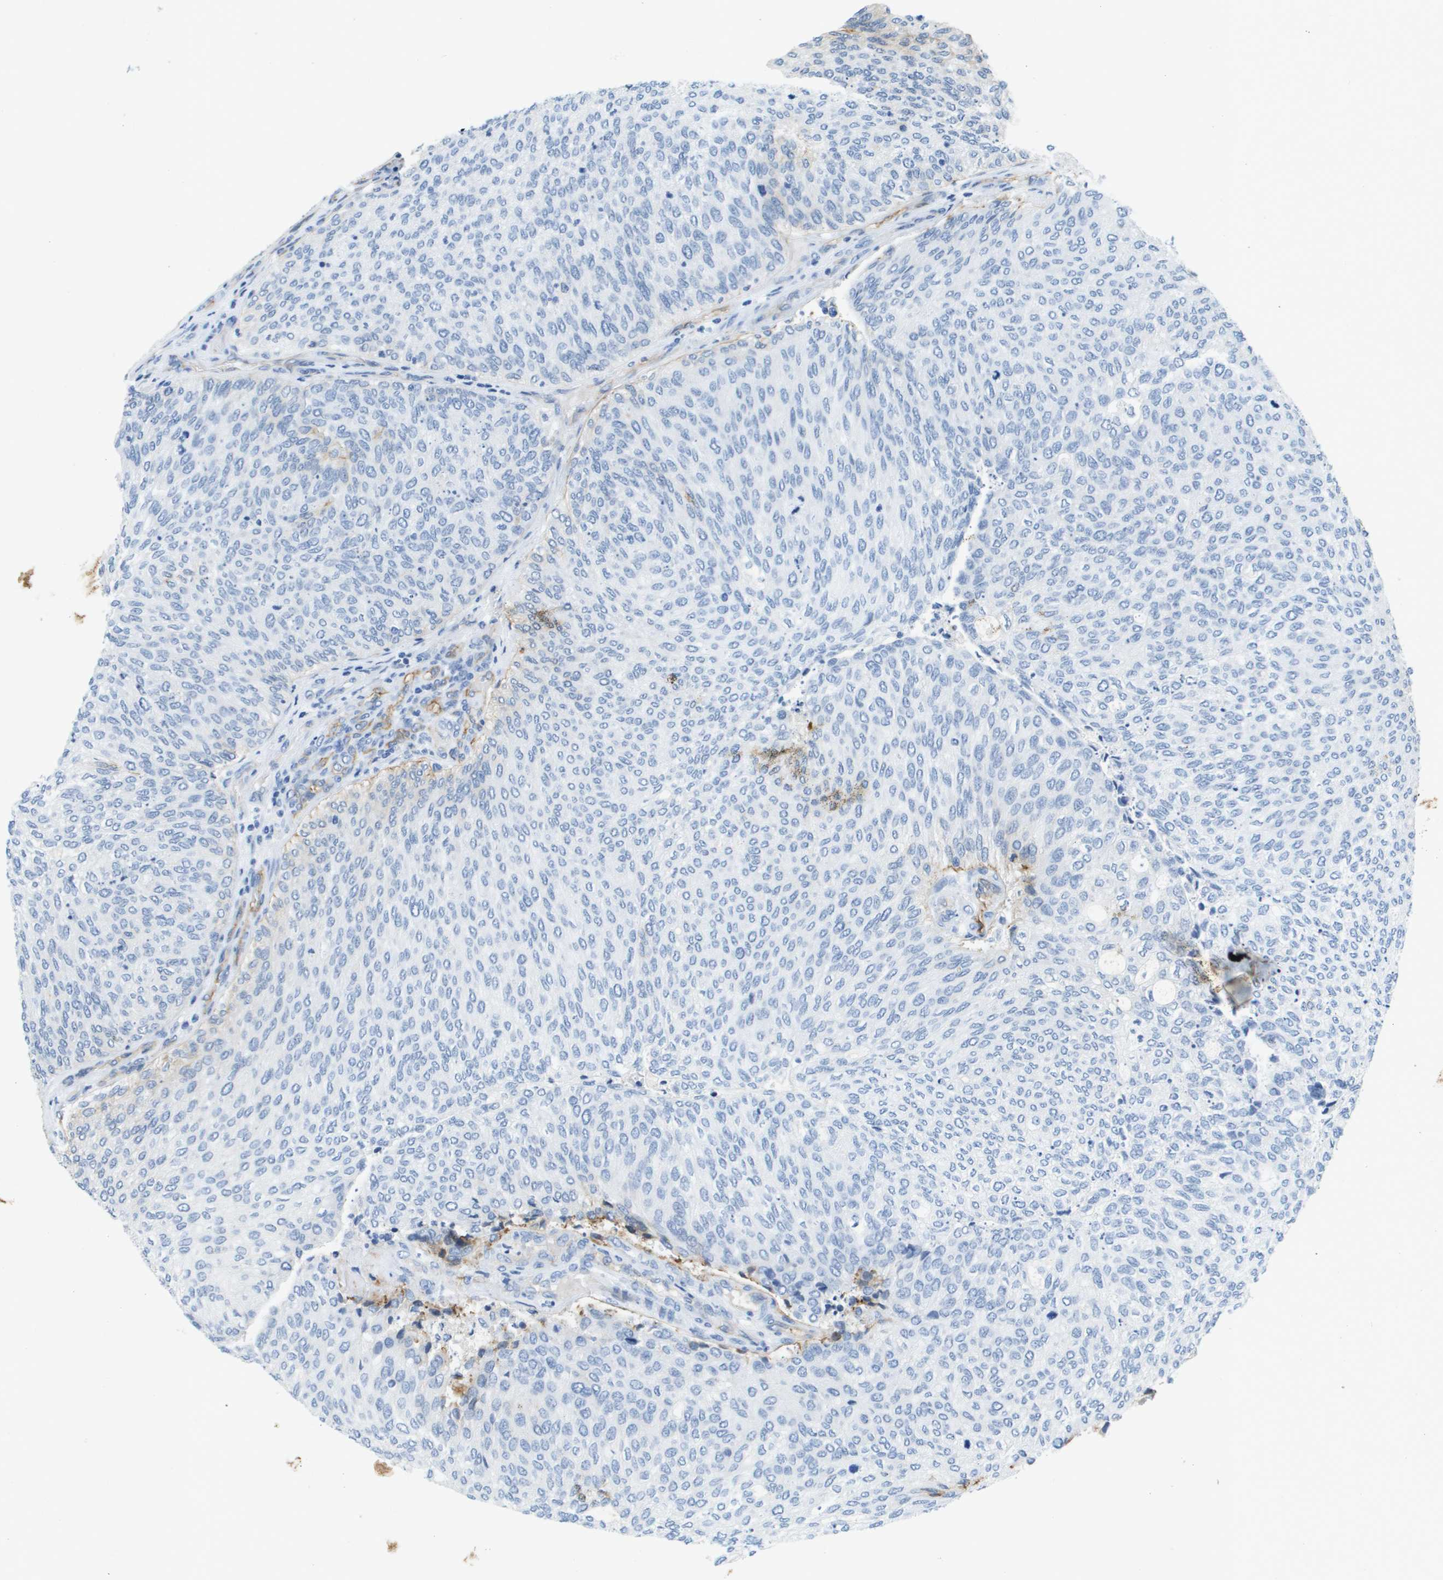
{"staining": {"intensity": "negative", "quantity": "none", "location": "none"}, "tissue": "urothelial cancer", "cell_type": "Tumor cells", "image_type": "cancer", "snomed": [{"axis": "morphology", "description": "Urothelial carcinoma, Low grade"}, {"axis": "topography", "description": "Urinary bladder"}], "caption": "Tumor cells are negative for protein expression in human urothelial carcinoma (low-grade).", "gene": "ITGA6", "patient": {"sex": "female", "age": 79}}